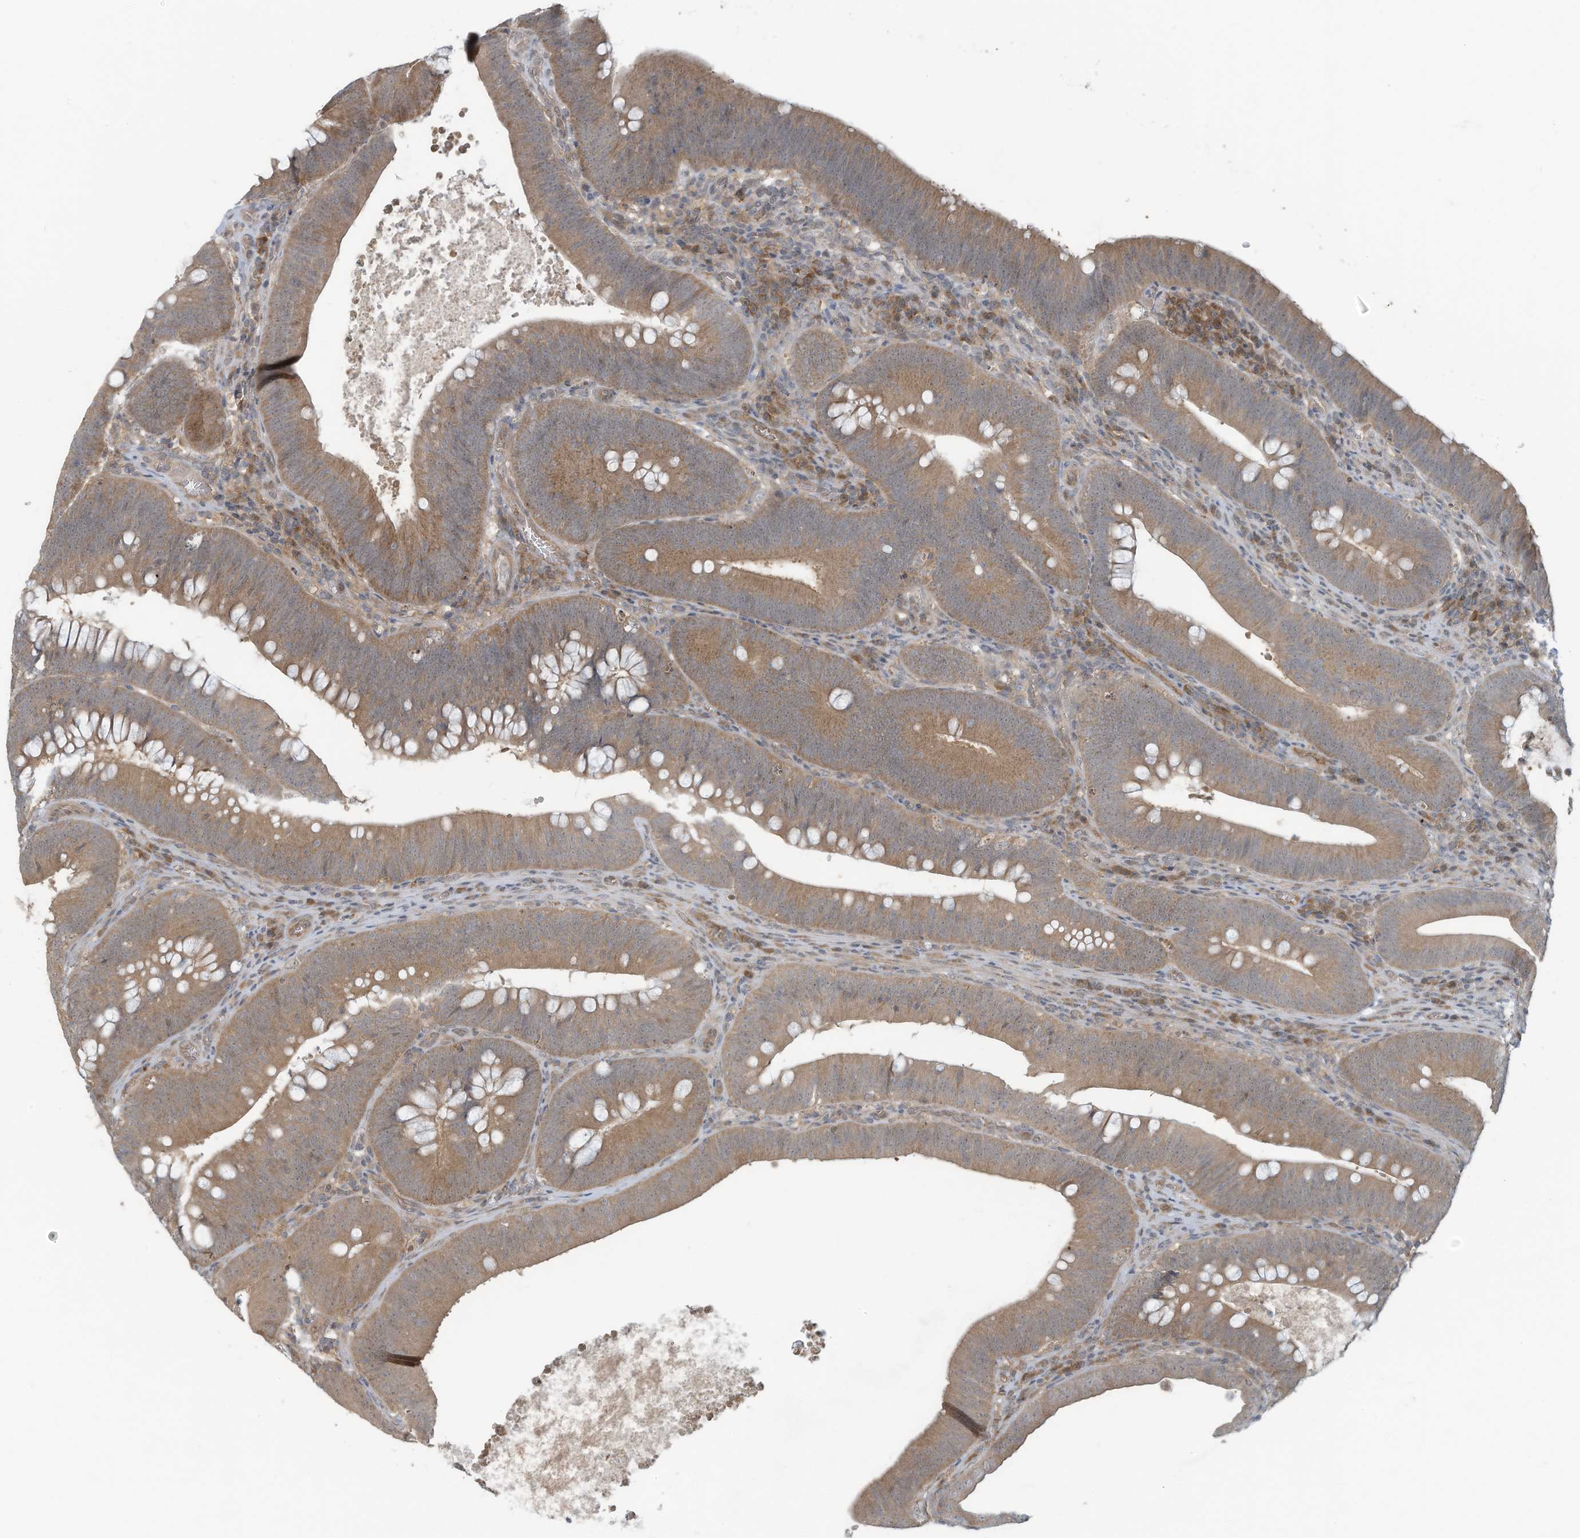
{"staining": {"intensity": "moderate", "quantity": ">75%", "location": "cytoplasmic/membranous"}, "tissue": "colorectal cancer", "cell_type": "Tumor cells", "image_type": "cancer", "snomed": [{"axis": "morphology", "description": "Normal tissue, NOS"}, {"axis": "topography", "description": "Colon"}], "caption": "The immunohistochemical stain shows moderate cytoplasmic/membranous expression in tumor cells of colorectal cancer tissue. The protein of interest is shown in brown color, while the nuclei are stained blue.", "gene": "ERI2", "patient": {"sex": "female", "age": 82}}